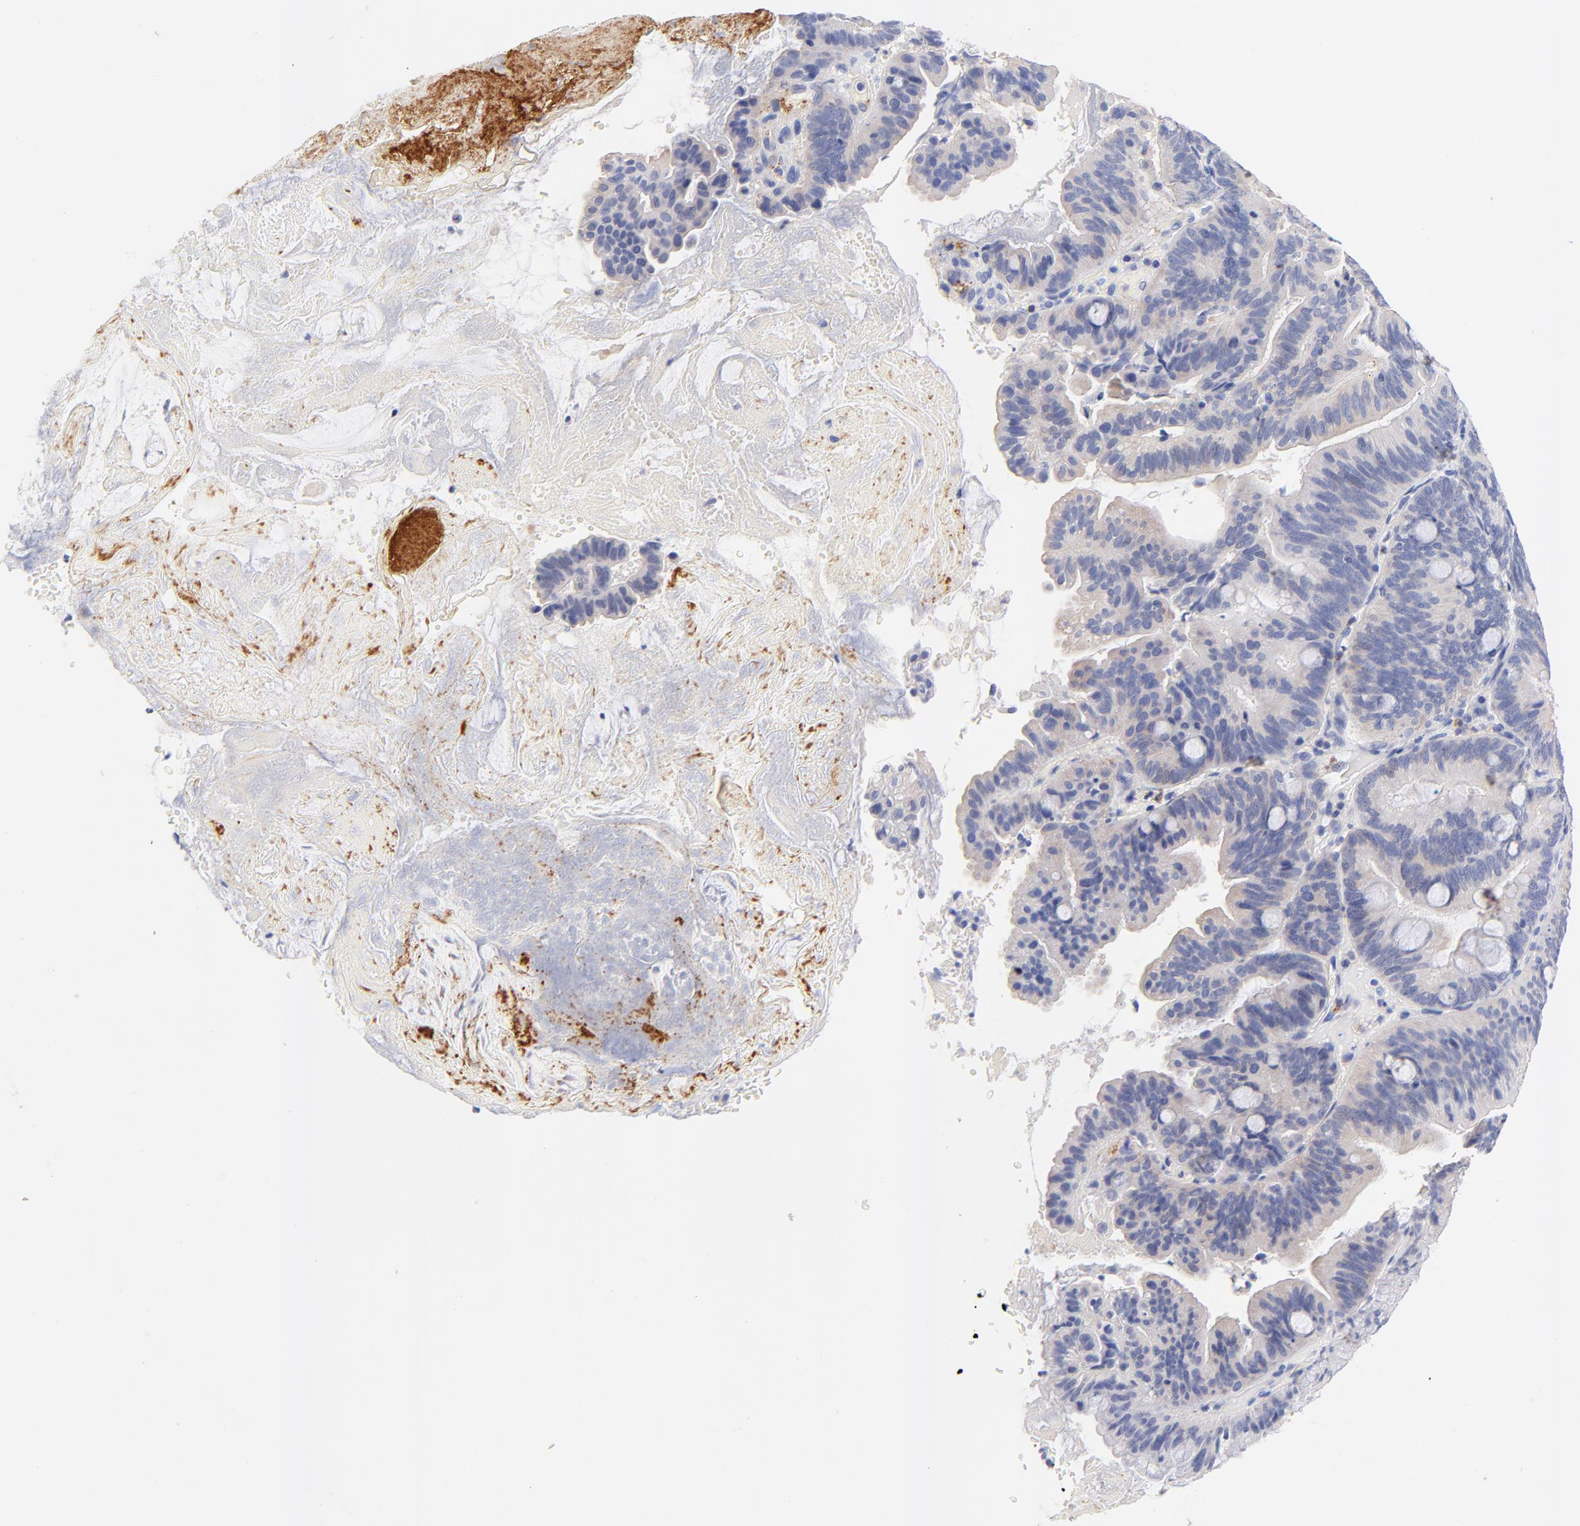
{"staining": {"intensity": "negative", "quantity": "none", "location": "none"}, "tissue": "pancreatic cancer", "cell_type": "Tumor cells", "image_type": "cancer", "snomed": [{"axis": "morphology", "description": "Adenocarcinoma, NOS"}, {"axis": "topography", "description": "Pancreas"}], "caption": "An image of human adenocarcinoma (pancreatic) is negative for staining in tumor cells.", "gene": "FAM117B", "patient": {"sex": "male", "age": 82}}